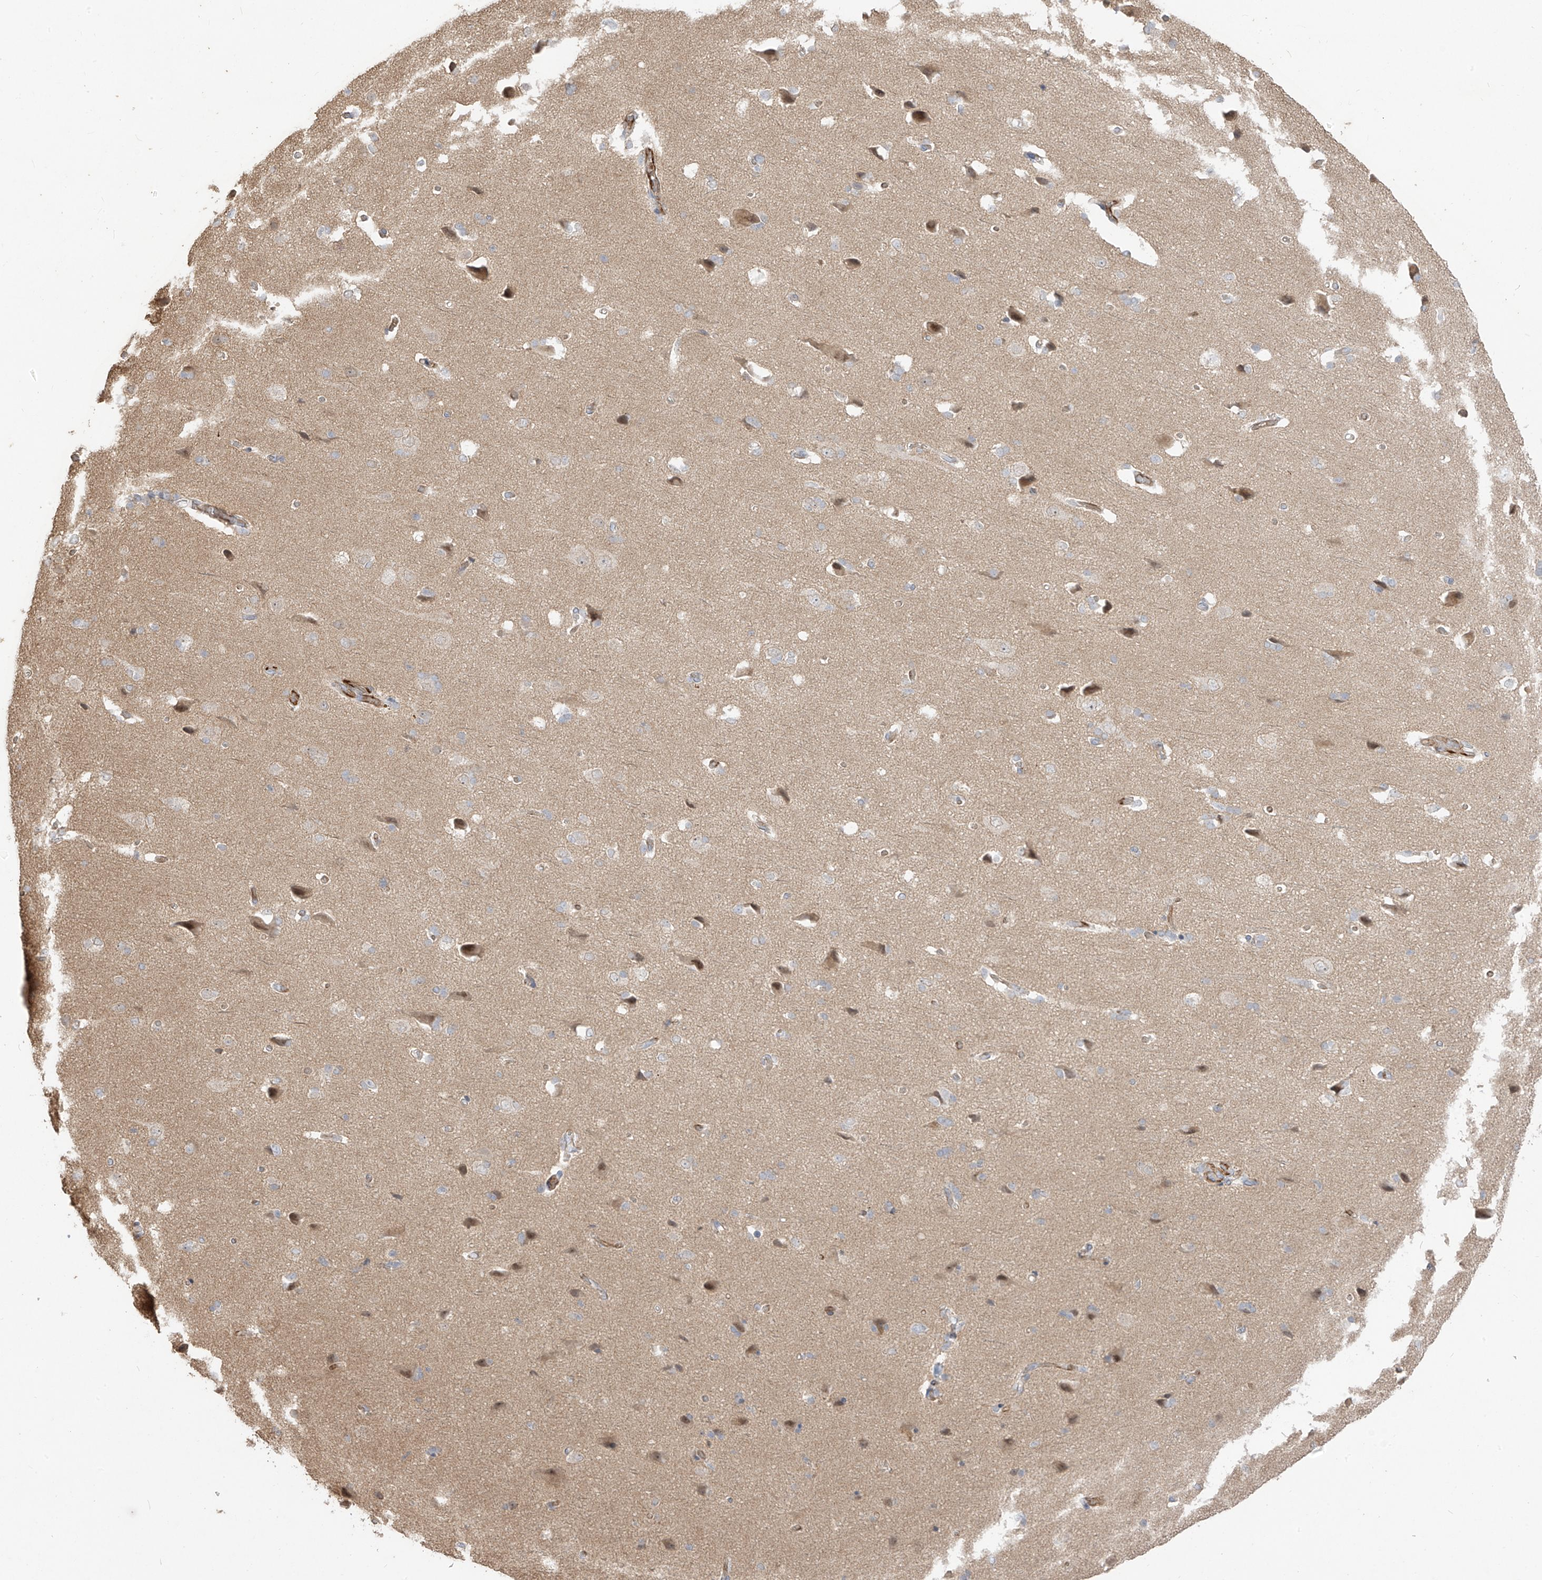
{"staining": {"intensity": "strong", "quantity": "<25%", "location": "cytoplasmic/membranous"}, "tissue": "cerebral cortex", "cell_type": "Endothelial cells", "image_type": "normal", "snomed": [{"axis": "morphology", "description": "Normal tissue, NOS"}, {"axis": "topography", "description": "Cerebral cortex"}], "caption": "Protein analysis of normal cerebral cortex shows strong cytoplasmic/membranous positivity in about <25% of endothelial cells. (Brightfield microscopy of DAB IHC at high magnification).", "gene": "DCDC2", "patient": {"sex": "male", "age": 62}}